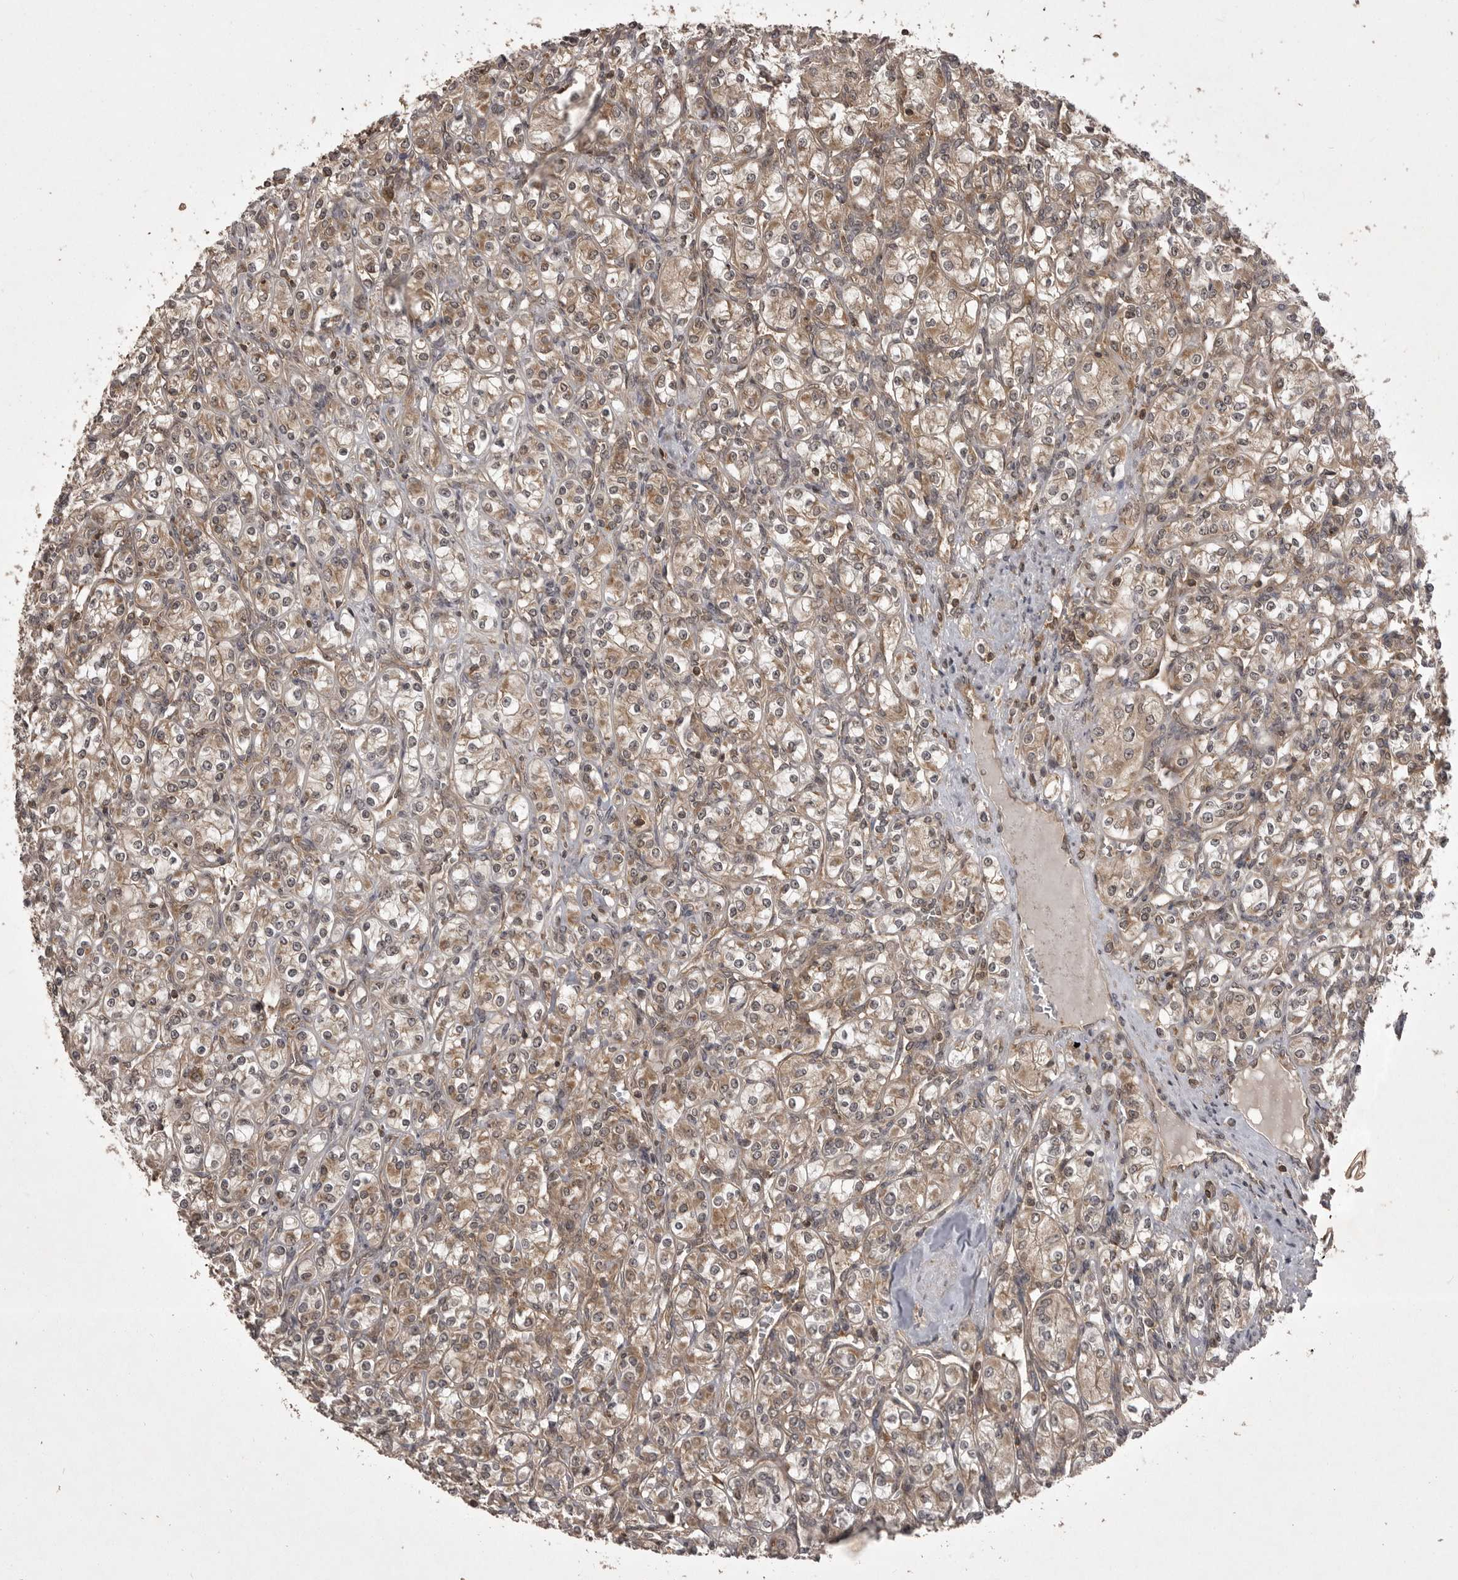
{"staining": {"intensity": "moderate", "quantity": ">75%", "location": "cytoplasmic/membranous"}, "tissue": "renal cancer", "cell_type": "Tumor cells", "image_type": "cancer", "snomed": [{"axis": "morphology", "description": "Adenocarcinoma, NOS"}, {"axis": "topography", "description": "Kidney"}], "caption": "This histopathology image shows immunohistochemistry staining of adenocarcinoma (renal), with medium moderate cytoplasmic/membranous expression in about >75% of tumor cells.", "gene": "STK24", "patient": {"sex": "male", "age": 77}}